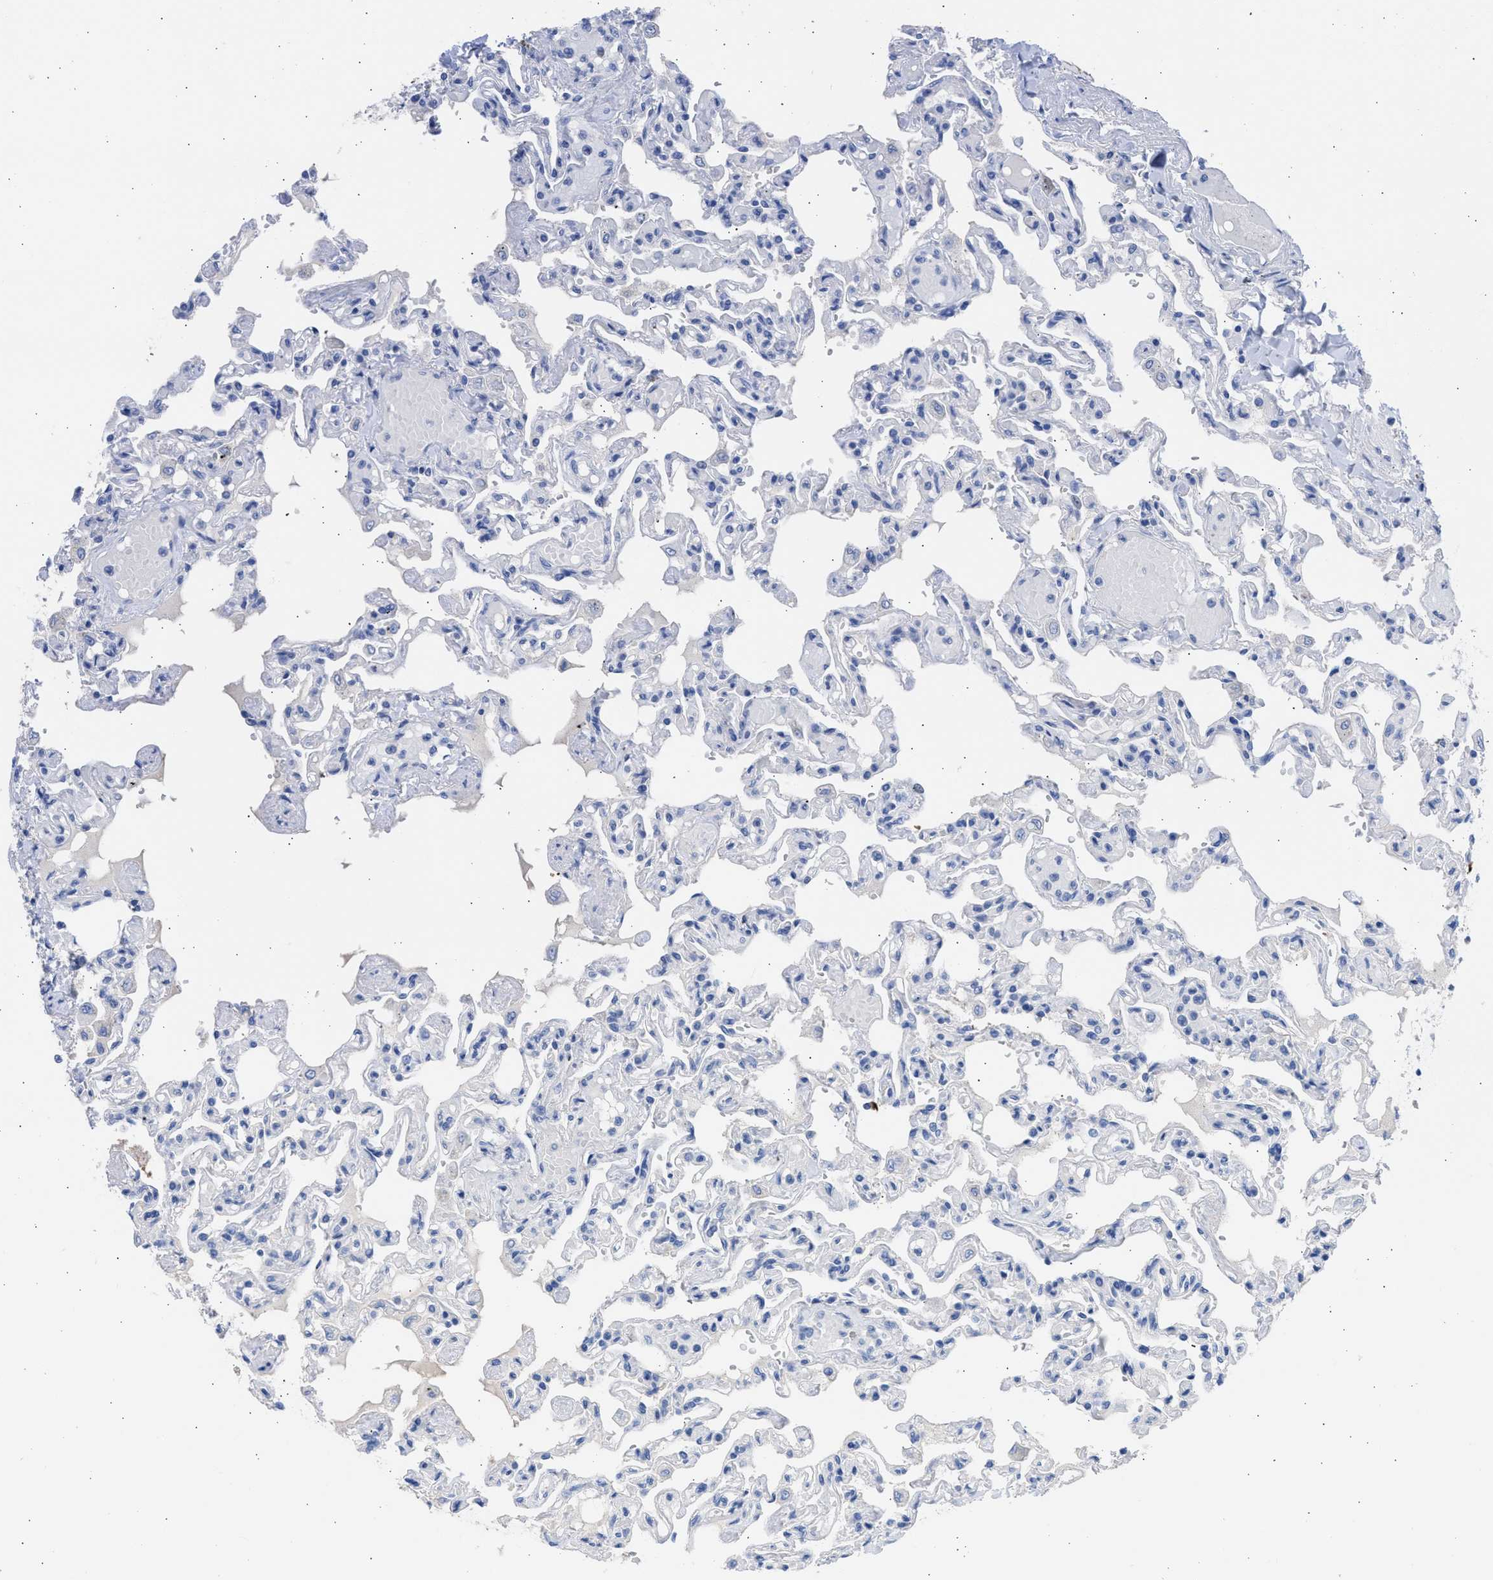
{"staining": {"intensity": "negative", "quantity": "none", "location": "none"}, "tissue": "lung", "cell_type": "Alveolar cells", "image_type": "normal", "snomed": [{"axis": "morphology", "description": "Normal tissue, NOS"}, {"axis": "topography", "description": "Lung"}], "caption": "This is a photomicrograph of immunohistochemistry (IHC) staining of normal lung, which shows no expression in alveolar cells.", "gene": "RSPH1", "patient": {"sex": "male", "age": 21}}